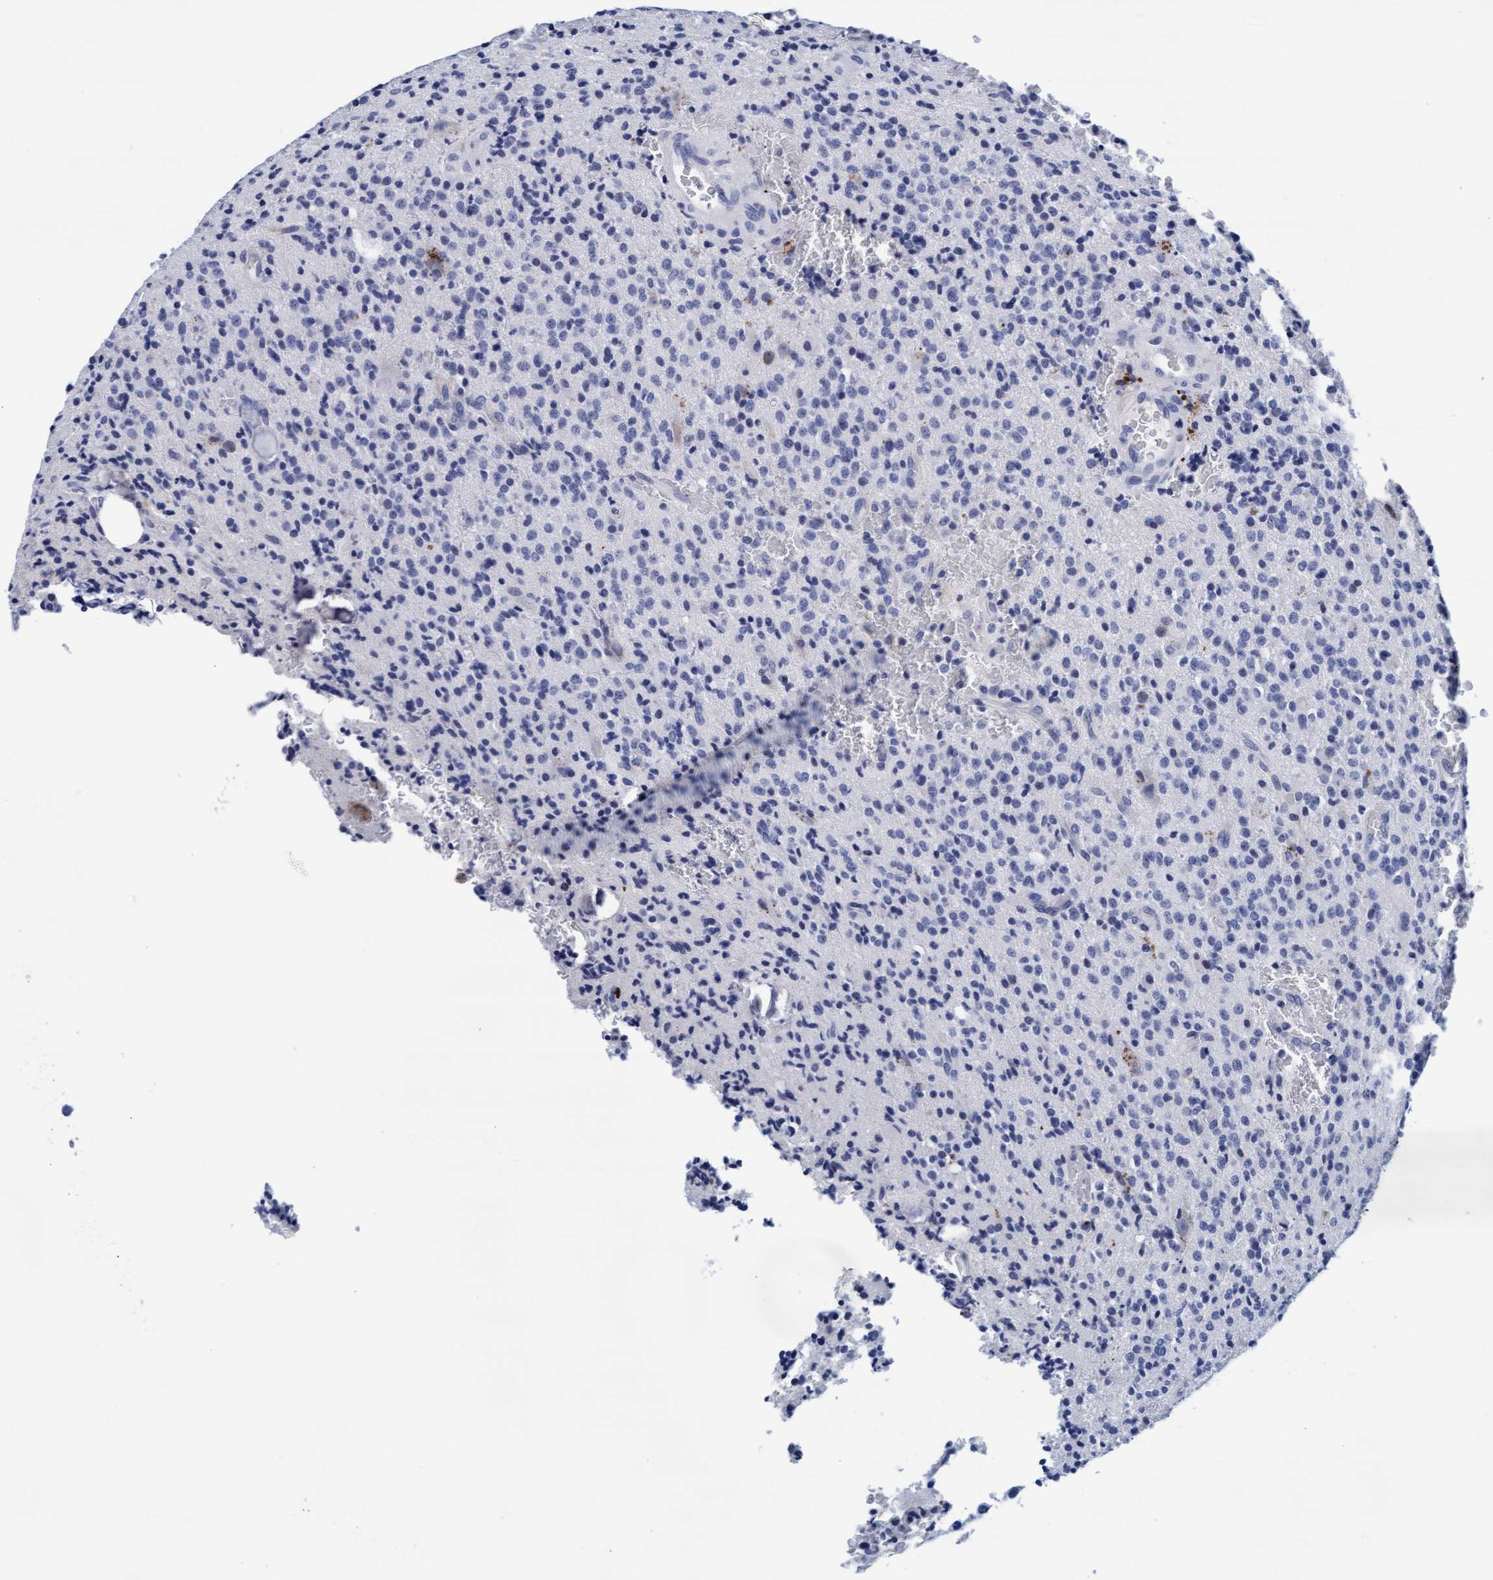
{"staining": {"intensity": "negative", "quantity": "none", "location": "none"}, "tissue": "glioma", "cell_type": "Tumor cells", "image_type": "cancer", "snomed": [{"axis": "morphology", "description": "Glioma, malignant, High grade"}, {"axis": "topography", "description": "Brain"}], "caption": "Immunohistochemical staining of human glioma shows no significant expression in tumor cells. Nuclei are stained in blue.", "gene": "ARSG", "patient": {"sex": "male", "age": 34}}